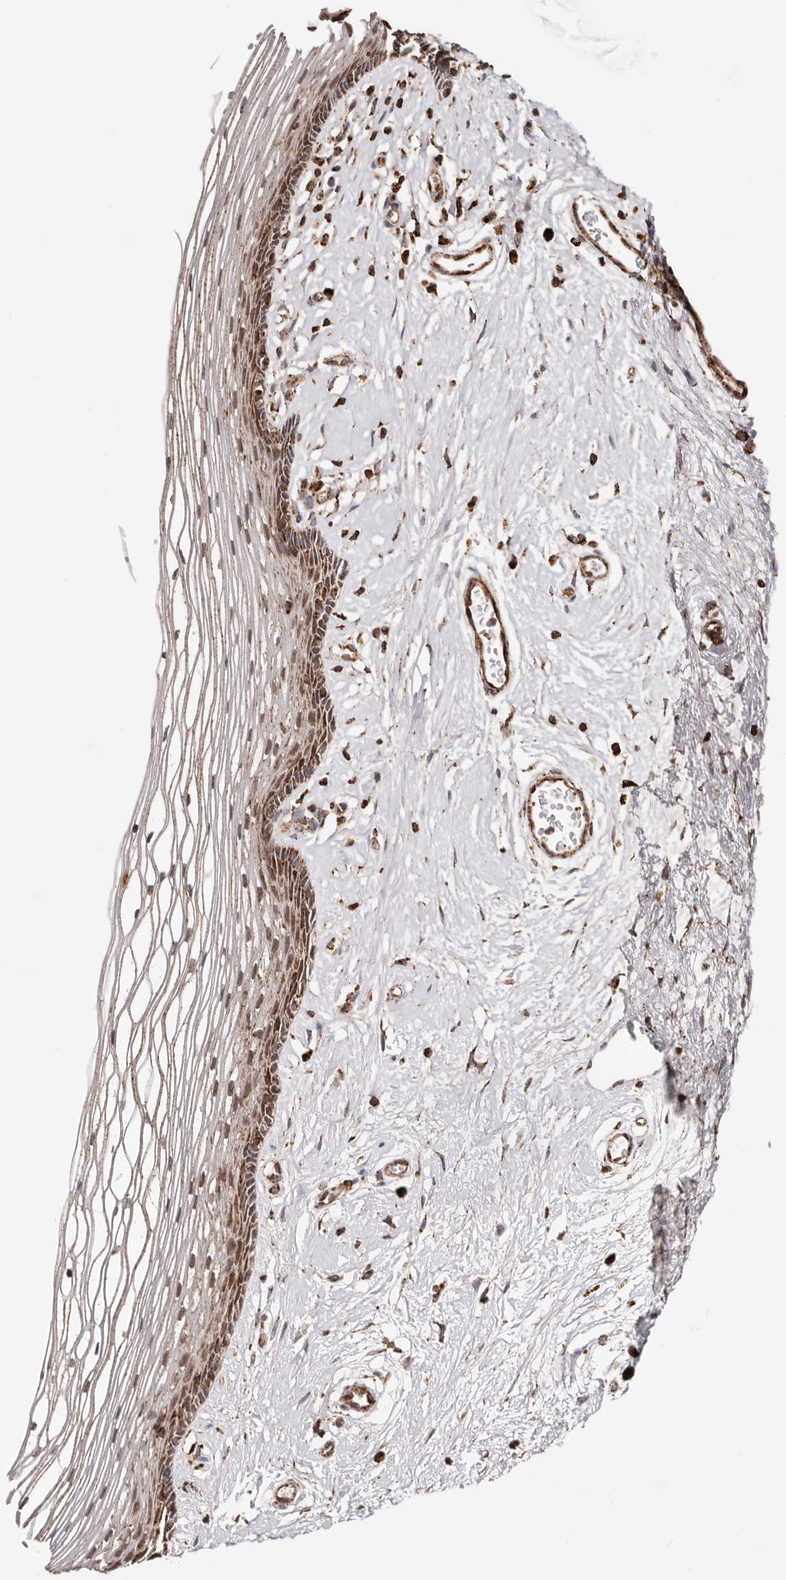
{"staining": {"intensity": "strong", "quantity": "25%-75%", "location": "cytoplasmic/membranous"}, "tissue": "vagina", "cell_type": "Squamous epithelial cells", "image_type": "normal", "snomed": [{"axis": "morphology", "description": "Normal tissue, NOS"}, {"axis": "topography", "description": "Vagina"}], "caption": "Immunohistochemistry image of benign vagina: human vagina stained using IHC demonstrates high levels of strong protein expression localized specifically in the cytoplasmic/membranous of squamous epithelial cells, appearing as a cytoplasmic/membranous brown color.", "gene": "PRKACB", "patient": {"sex": "female", "age": 46}}